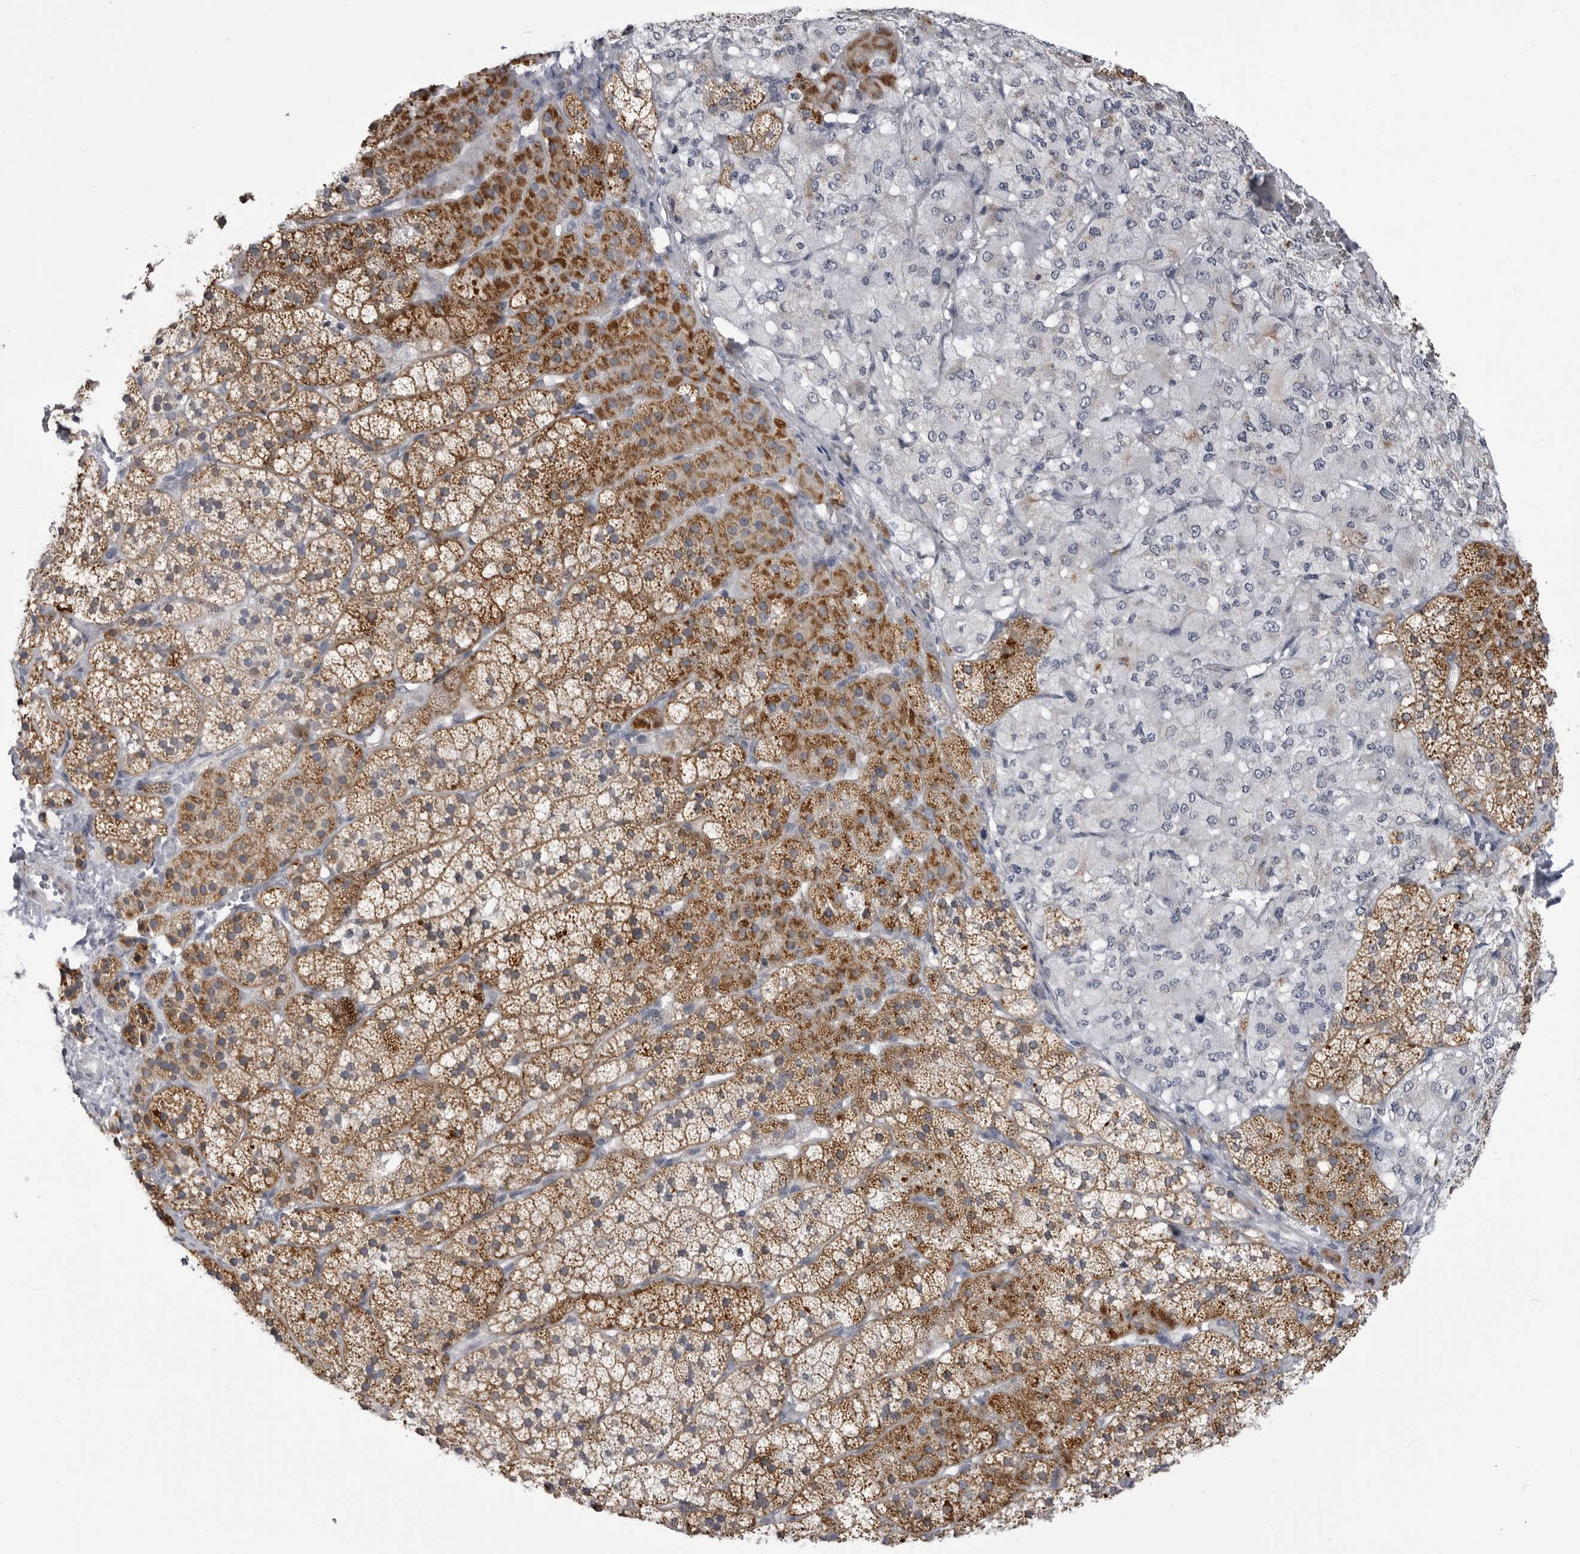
{"staining": {"intensity": "strong", "quantity": ">75%", "location": "cytoplasmic/membranous"}, "tissue": "adrenal gland", "cell_type": "Glandular cells", "image_type": "normal", "snomed": [{"axis": "morphology", "description": "Normal tissue, NOS"}, {"axis": "topography", "description": "Adrenal gland"}], "caption": "Glandular cells show high levels of strong cytoplasmic/membranous staining in about >75% of cells in normal human adrenal gland. (brown staining indicates protein expression, while blue staining denotes nuclei).", "gene": "FH", "patient": {"sex": "female", "age": 44}}